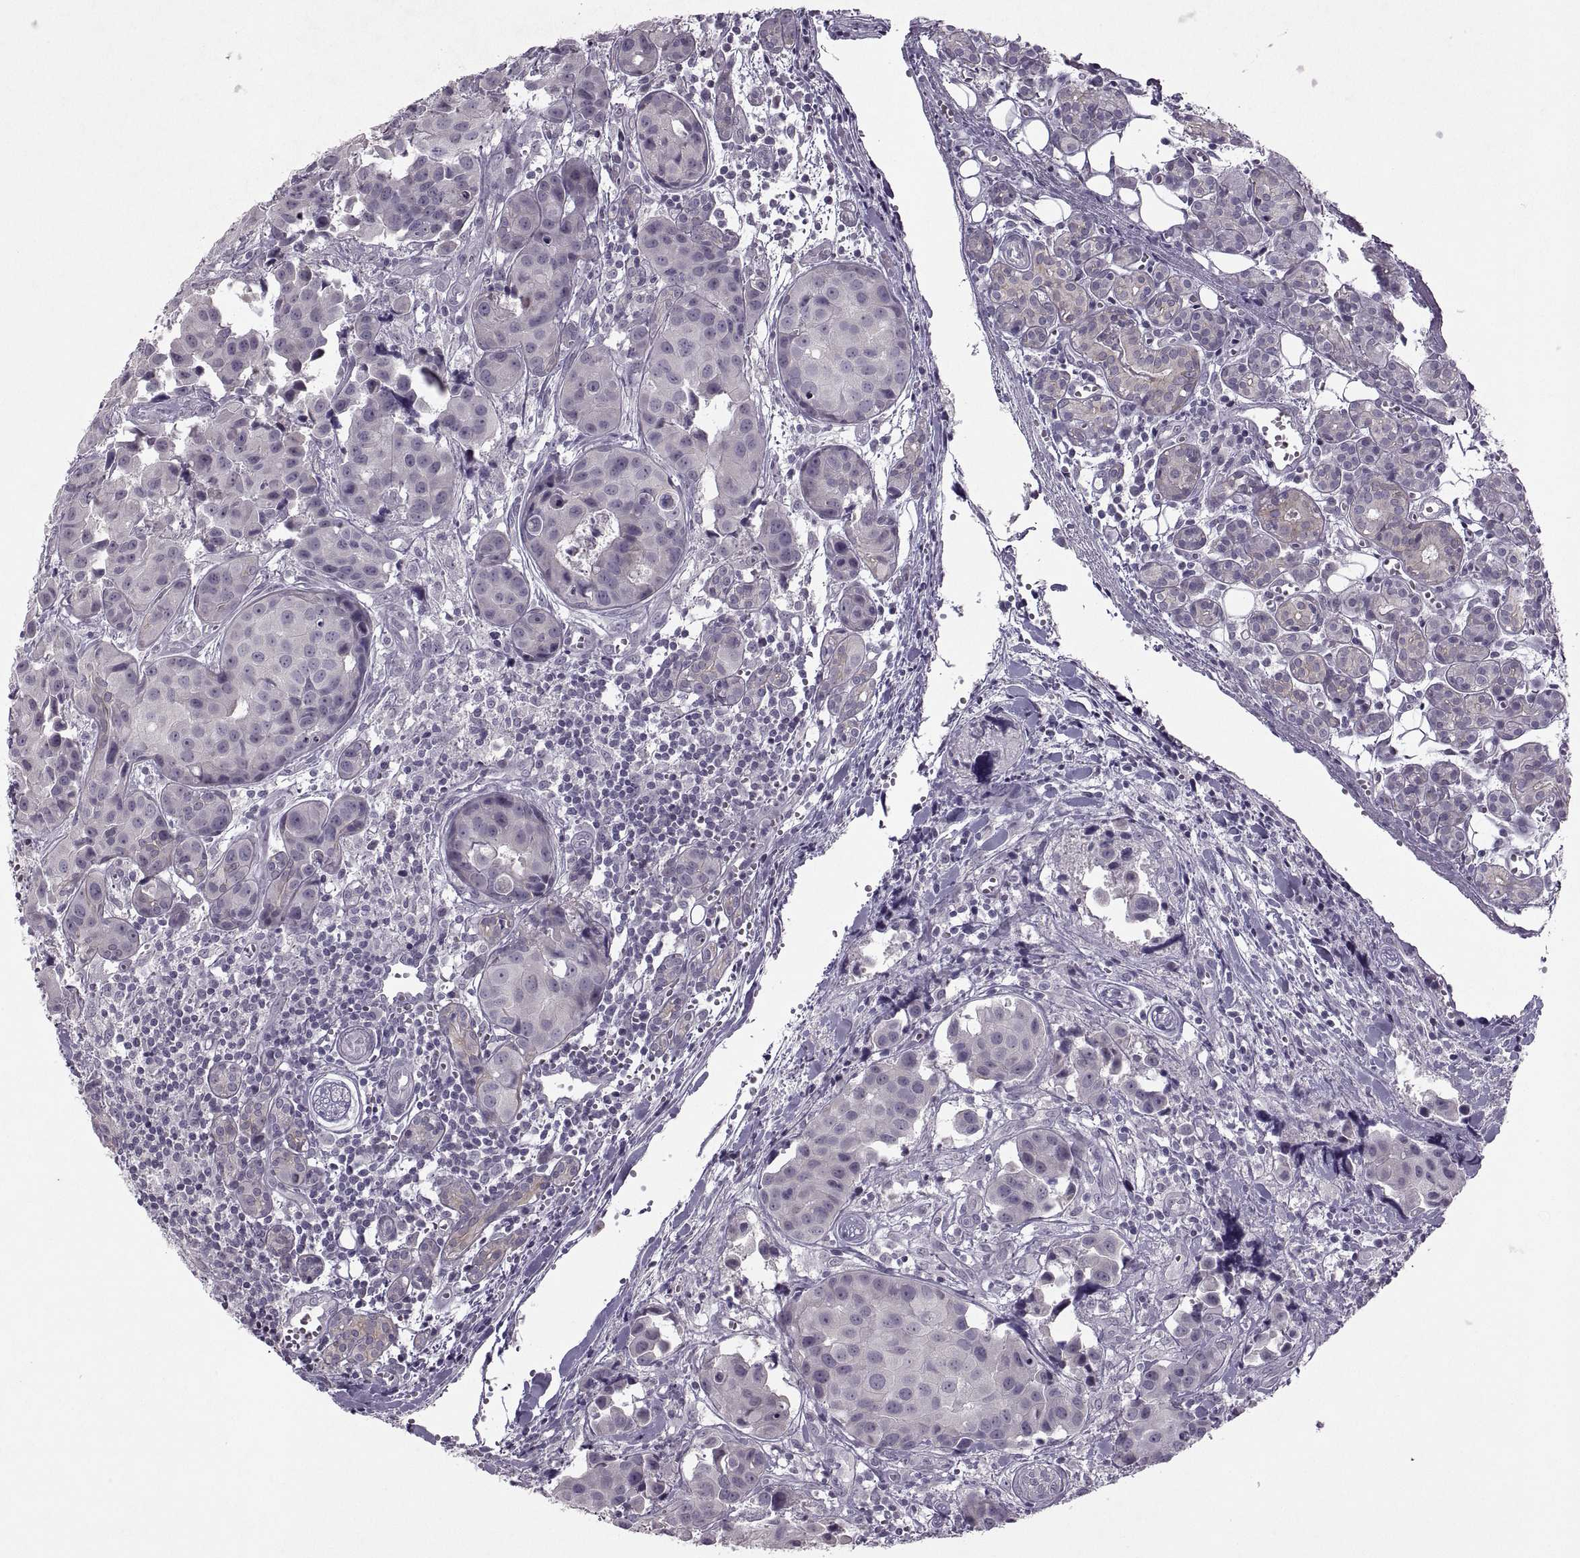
{"staining": {"intensity": "weak", "quantity": "<25%", "location": "cytoplasmic/membranous"}, "tissue": "head and neck cancer", "cell_type": "Tumor cells", "image_type": "cancer", "snomed": [{"axis": "morphology", "description": "Adenocarcinoma, NOS"}, {"axis": "topography", "description": "Head-Neck"}], "caption": "Head and neck adenocarcinoma was stained to show a protein in brown. There is no significant positivity in tumor cells. Brightfield microscopy of immunohistochemistry (IHC) stained with DAB (brown) and hematoxylin (blue), captured at high magnification.", "gene": "MGAT4D", "patient": {"sex": "male", "age": 76}}